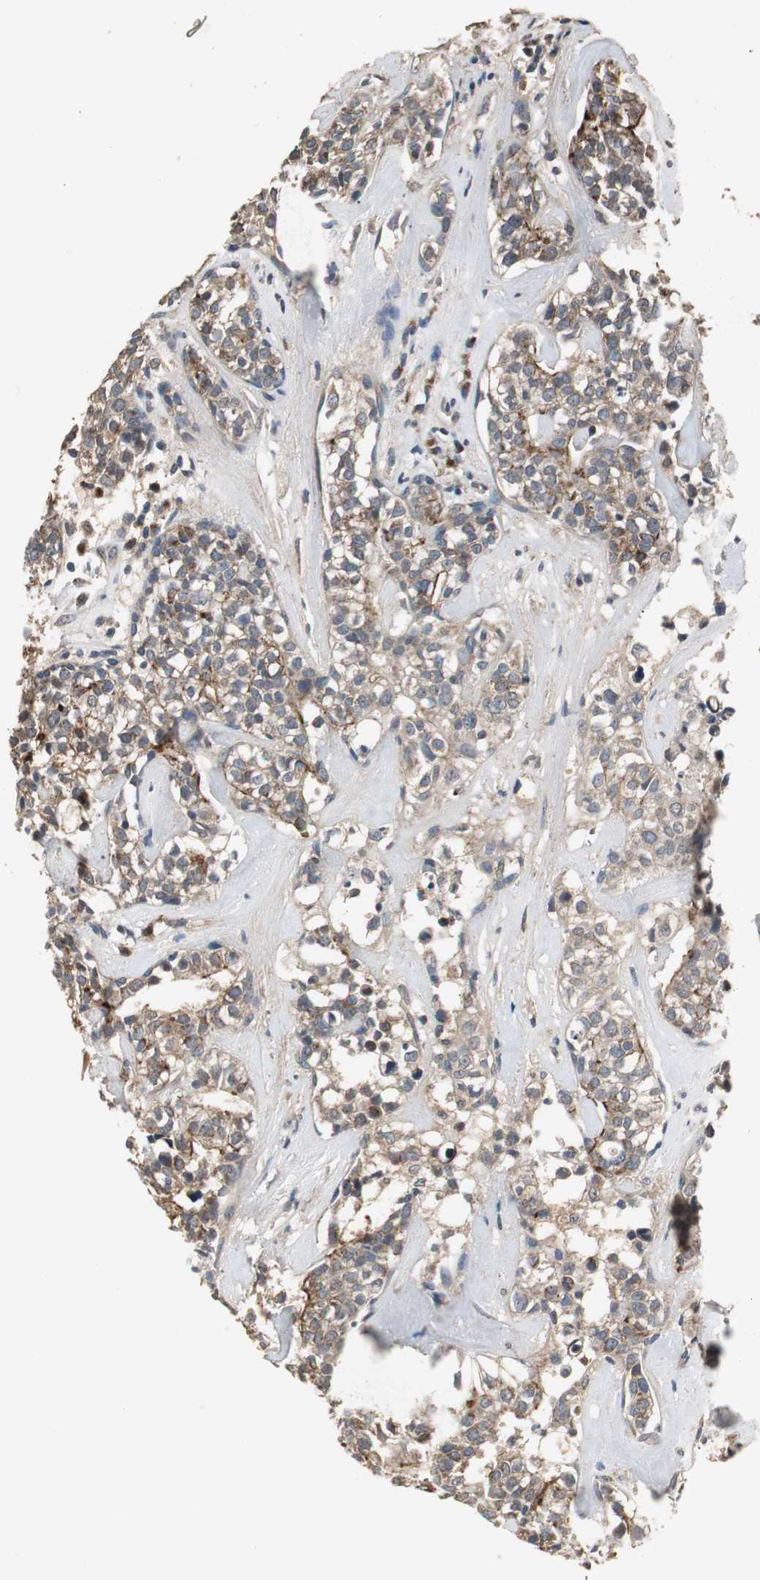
{"staining": {"intensity": "moderate", "quantity": ">75%", "location": "cytoplasmic/membranous"}, "tissue": "head and neck cancer", "cell_type": "Tumor cells", "image_type": "cancer", "snomed": [{"axis": "morphology", "description": "Adenocarcinoma, NOS"}, {"axis": "topography", "description": "Salivary gland"}, {"axis": "topography", "description": "Head-Neck"}], "caption": "Immunohistochemistry (IHC) of human head and neck adenocarcinoma demonstrates medium levels of moderate cytoplasmic/membranous expression in approximately >75% of tumor cells.", "gene": "PTPRN2", "patient": {"sex": "female", "age": 65}}